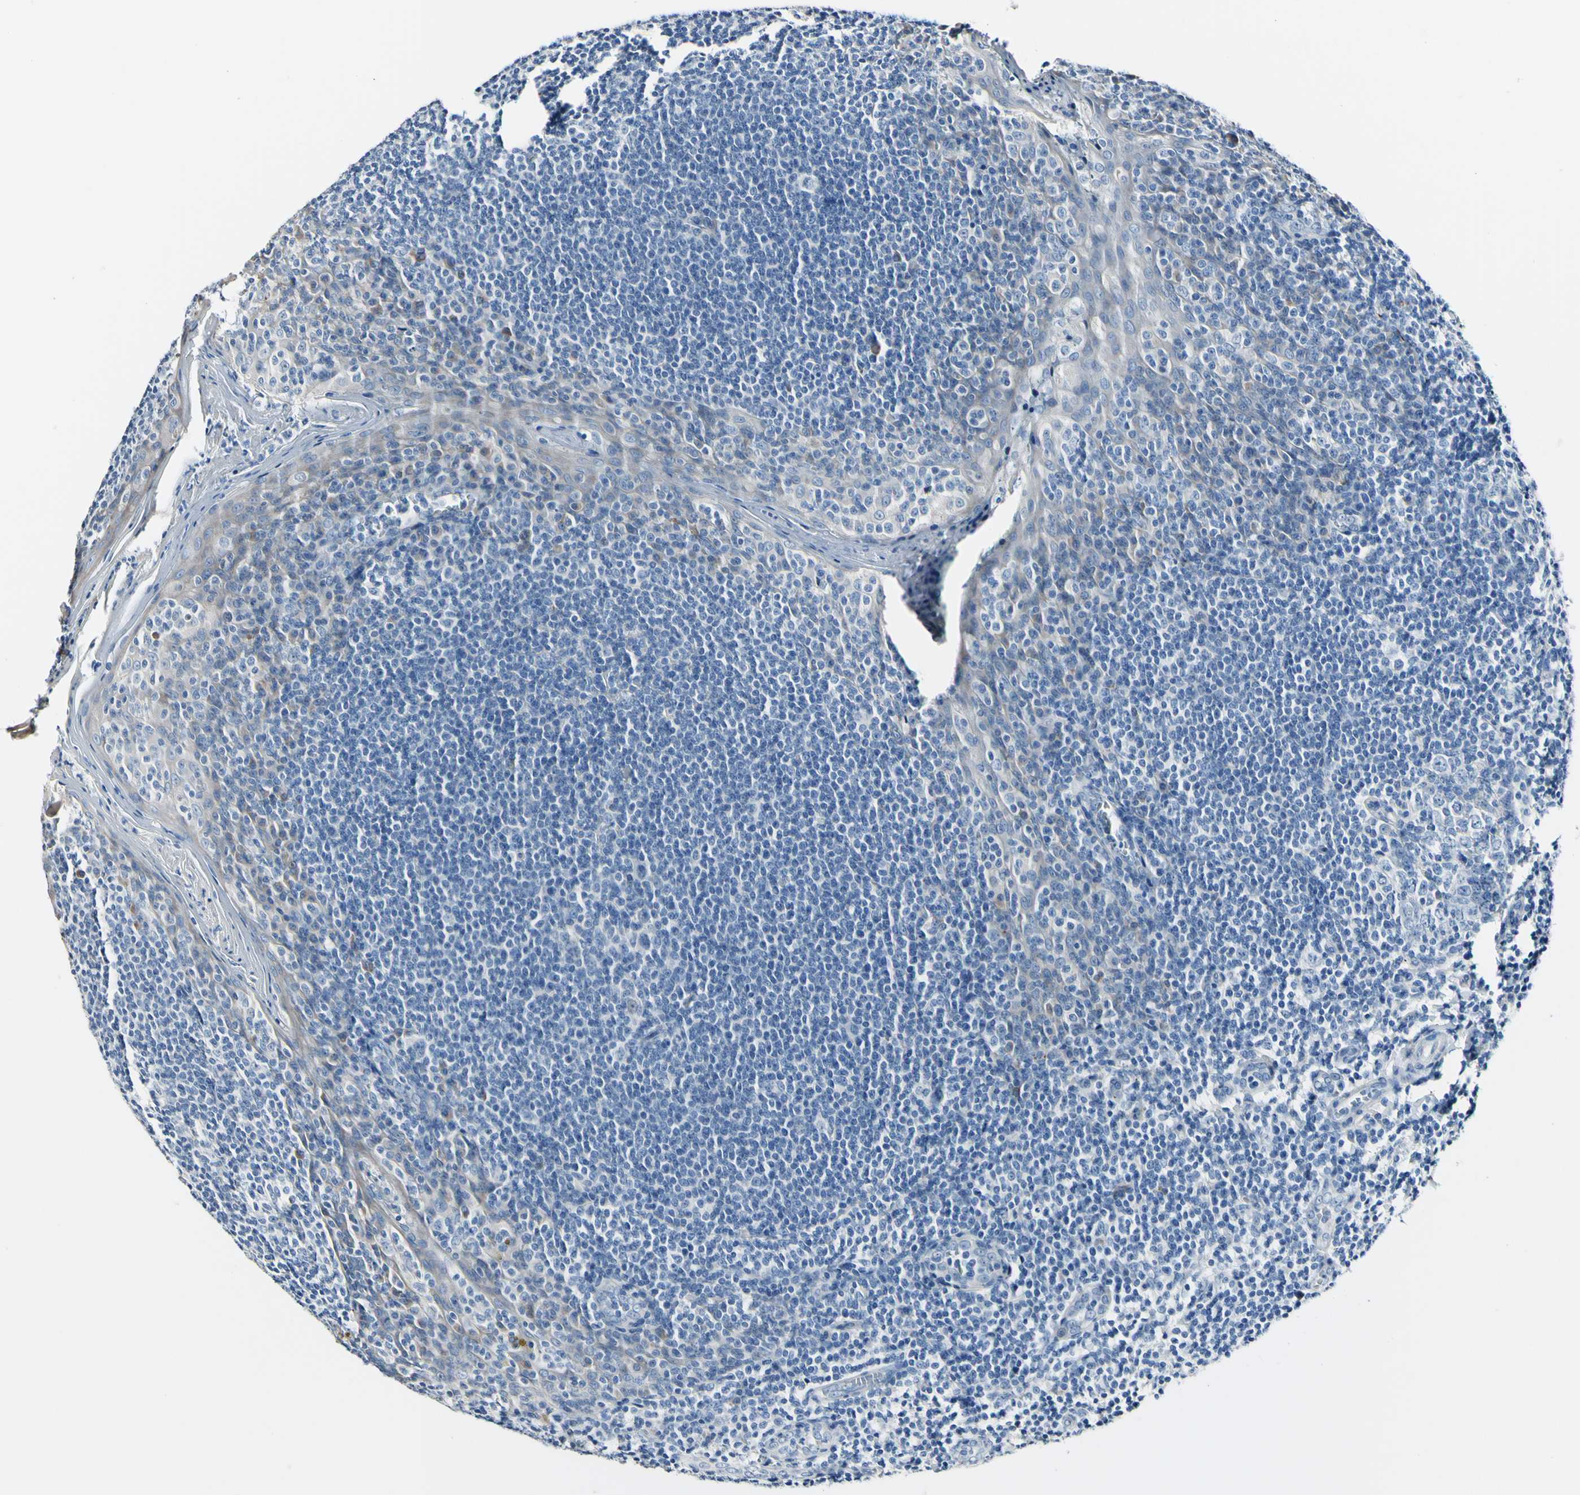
{"staining": {"intensity": "negative", "quantity": "none", "location": "none"}, "tissue": "tonsil", "cell_type": "Germinal center cells", "image_type": "normal", "snomed": [{"axis": "morphology", "description": "Normal tissue, NOS"}, {"axis": "topography", "description": "Tonsil"}], "caption": "Immunohistochemistry (IHC) photomicrograph of unremarkable human tonsil stained for a protein (brown), which exhibits no expression in germinal center cells.", "gene": "COL6A3", "patient": {"sex": "male", "age": 31}}